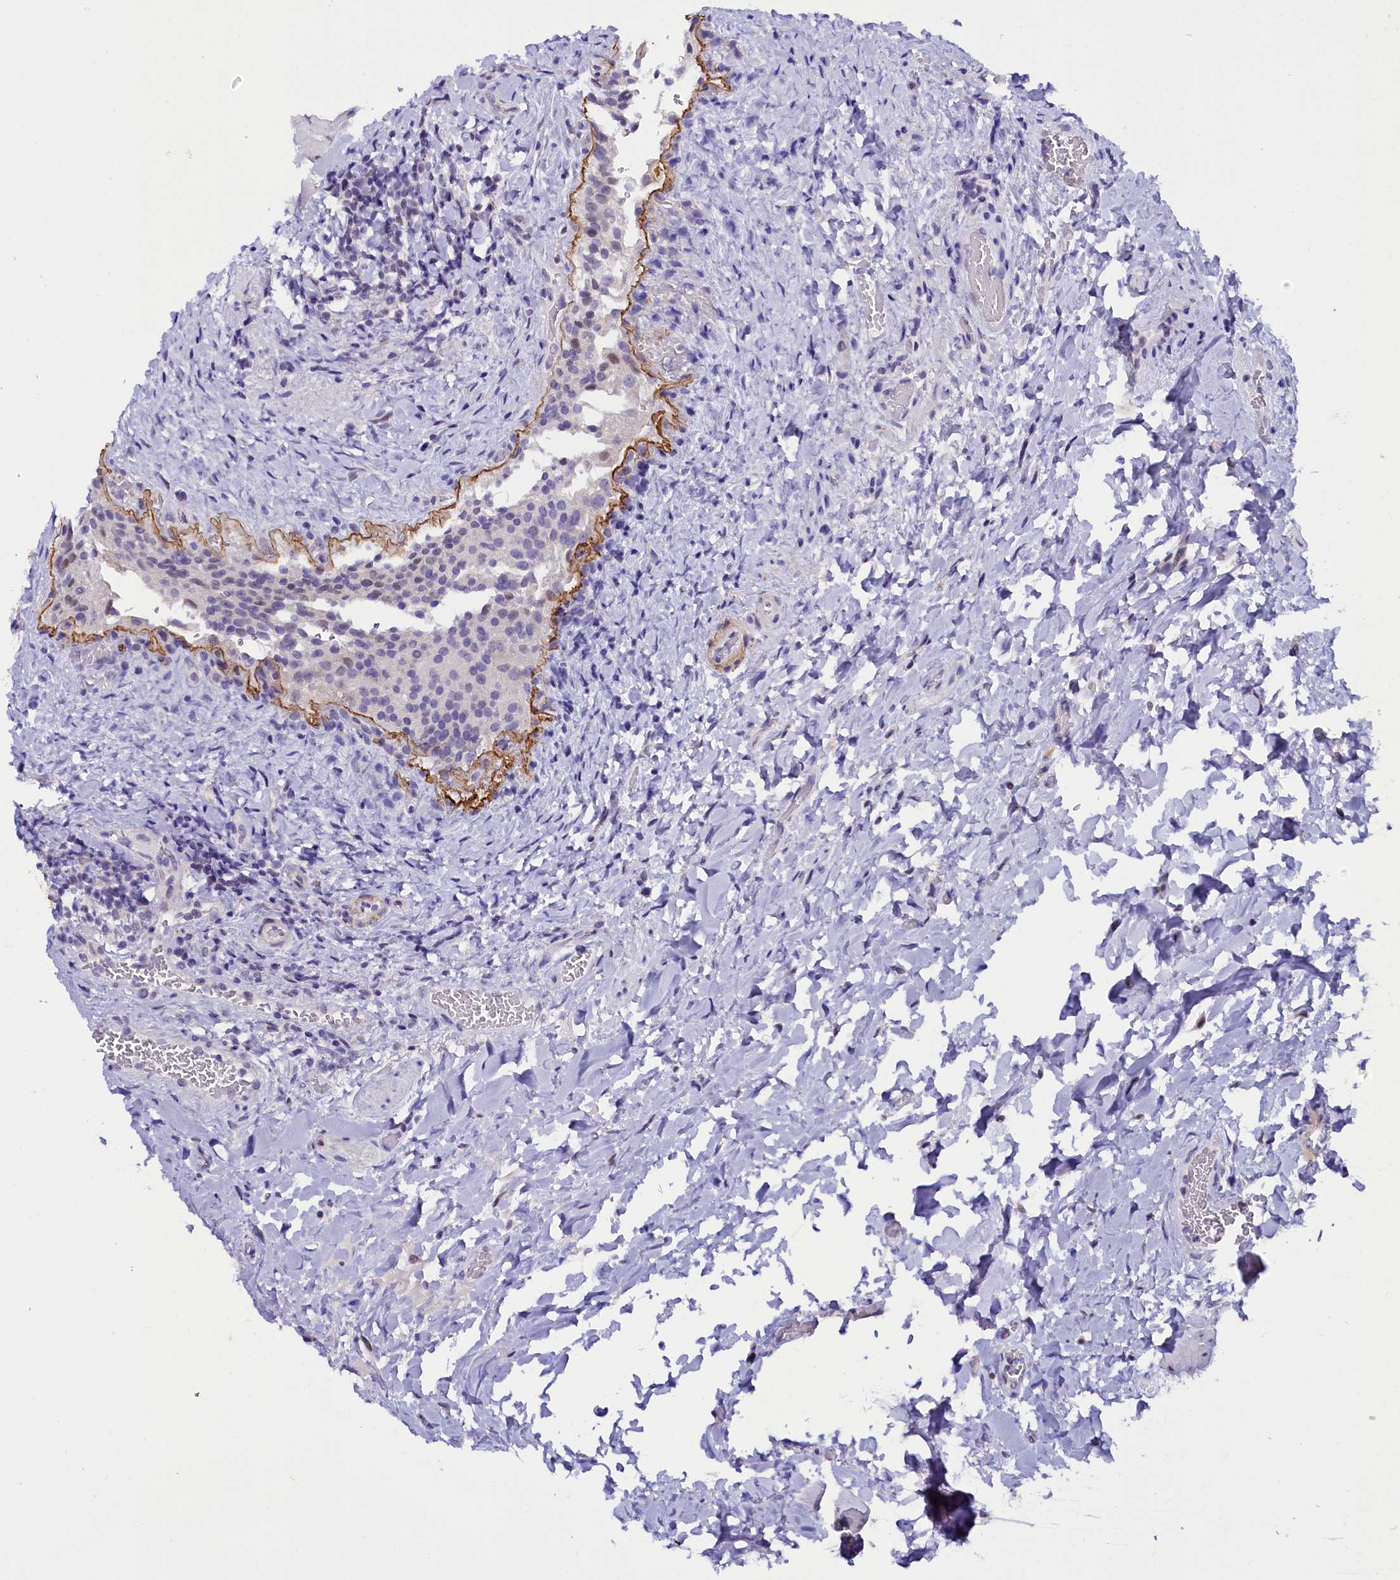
{"staining": {"intensity": "moderate", "quantity": "25%-75%", "location": "nuclear"}, "tissue": "urinary bladder", "cell_type": "Urothelial cells", "image_type": "normal", "snomed": [{"axis": "morphology", "description": "Normal tissue, NOS"}, {"axis": "morphology", "description": "Inflammation, NOS"}, {"axis": "topography", "description": "Urinary bladder"}], "caption": "Protein staining exhibits moderate nuclear expression in approximately 25%-75% of urothelial cells in normal urinary bladder. Nuclei are stained in blue.", "gene": "OSGEP", "patient": {"sex": "male", "age": 64}}